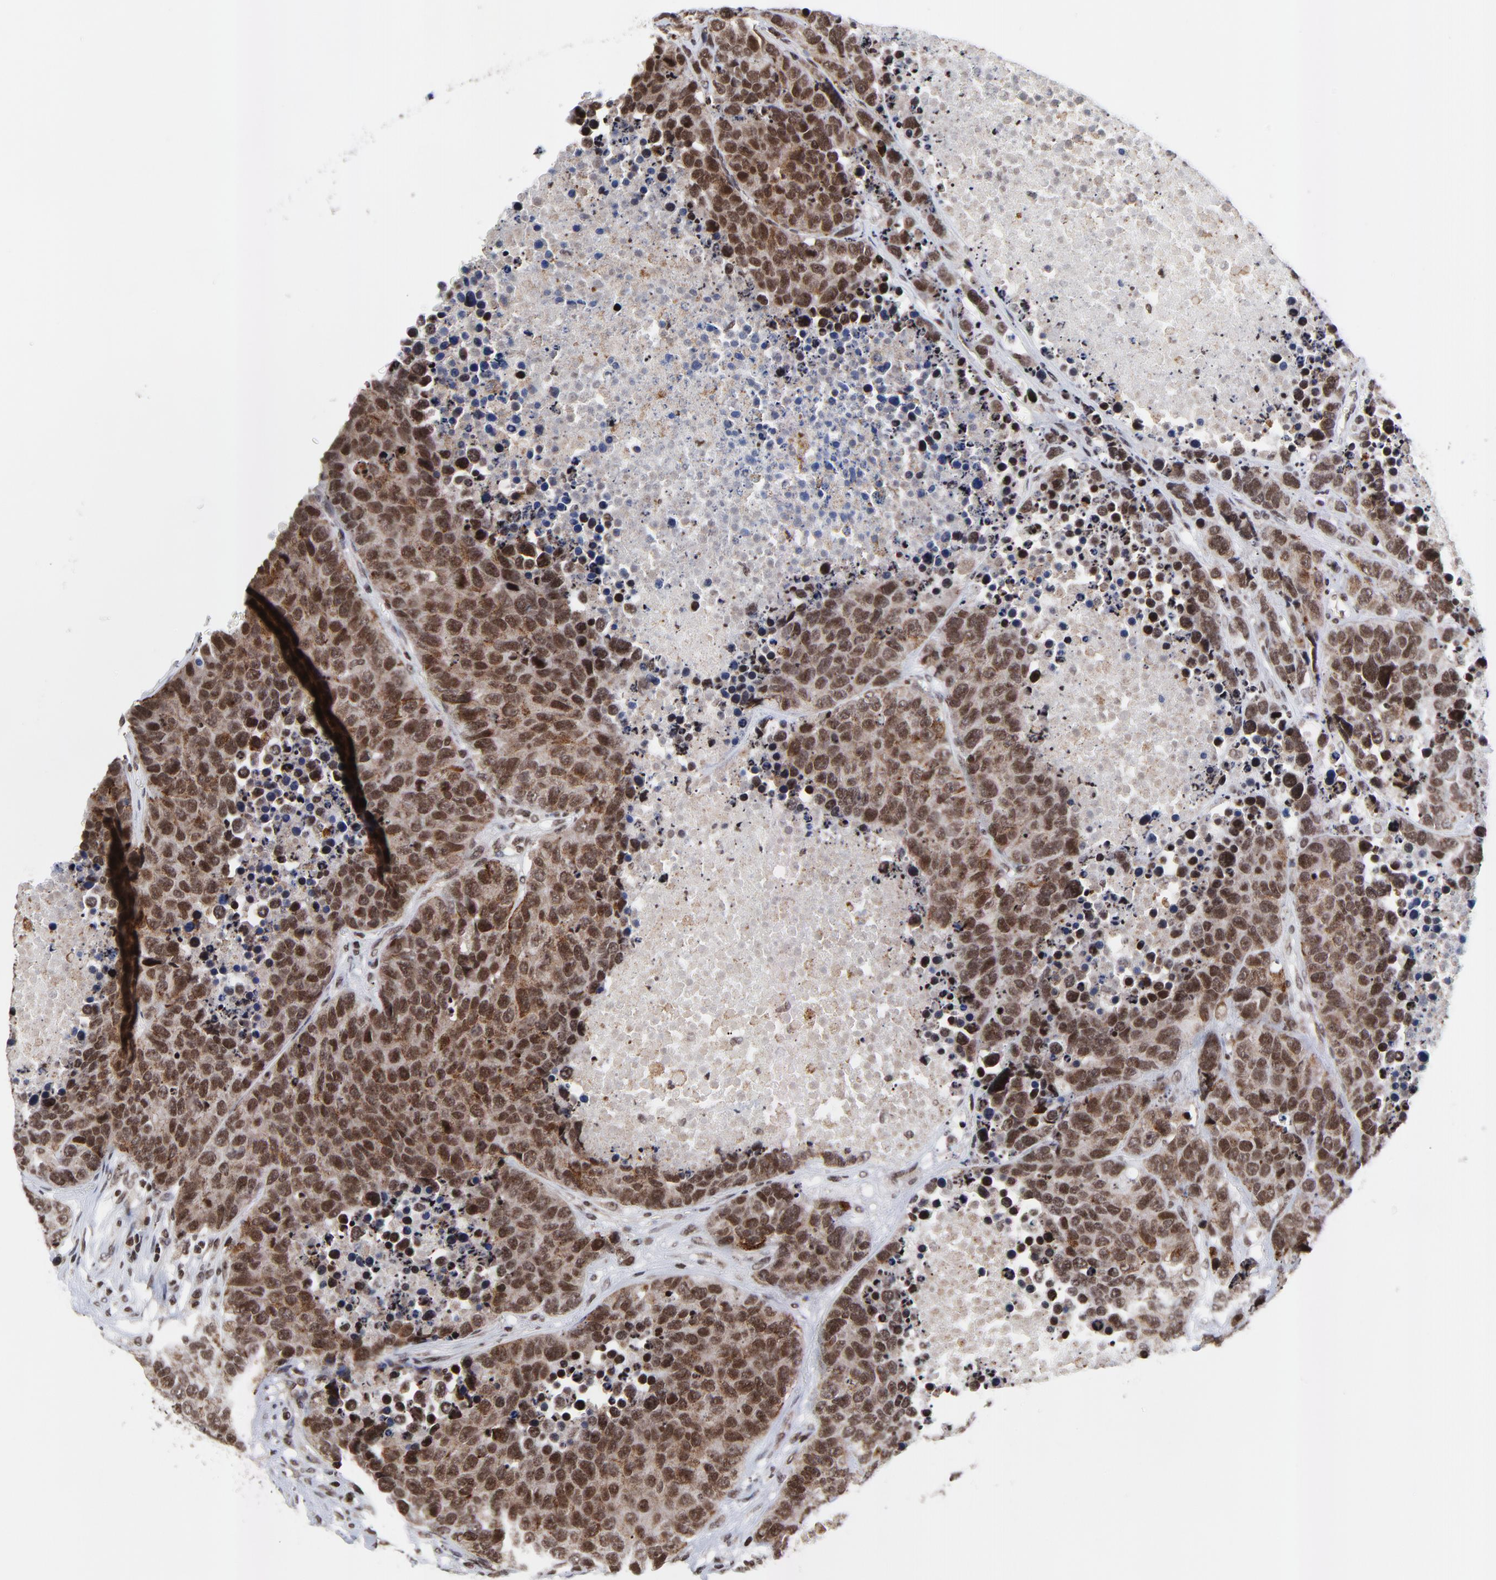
{"staining": {"intensity": "strong", "quantity": ">75%", "location": "cytoplasmic/membranous,nuclear"}, "tissue": "carcinoid", "cell_type": "Tumor cells", "image_type": "cancer", "snomed": [{"axis": "morphology", "description": "Carcinoid, malignant, NOS"}, {"axis": "topography", "description": "Lung"}], "caption": "Immunohistochemistry histopathology image of neoplastic tissue: human carcinoid (malignant) stained using IHC reveals high levels of strong protein expression localized specifically in the cytoplasmic/membranous and nuclear of tumor cells, appearing as a cytoplasmic/membranous and nuclear brown color.", "gene": "ZNF777", "patient": {"sex": "male", "age": 60}}